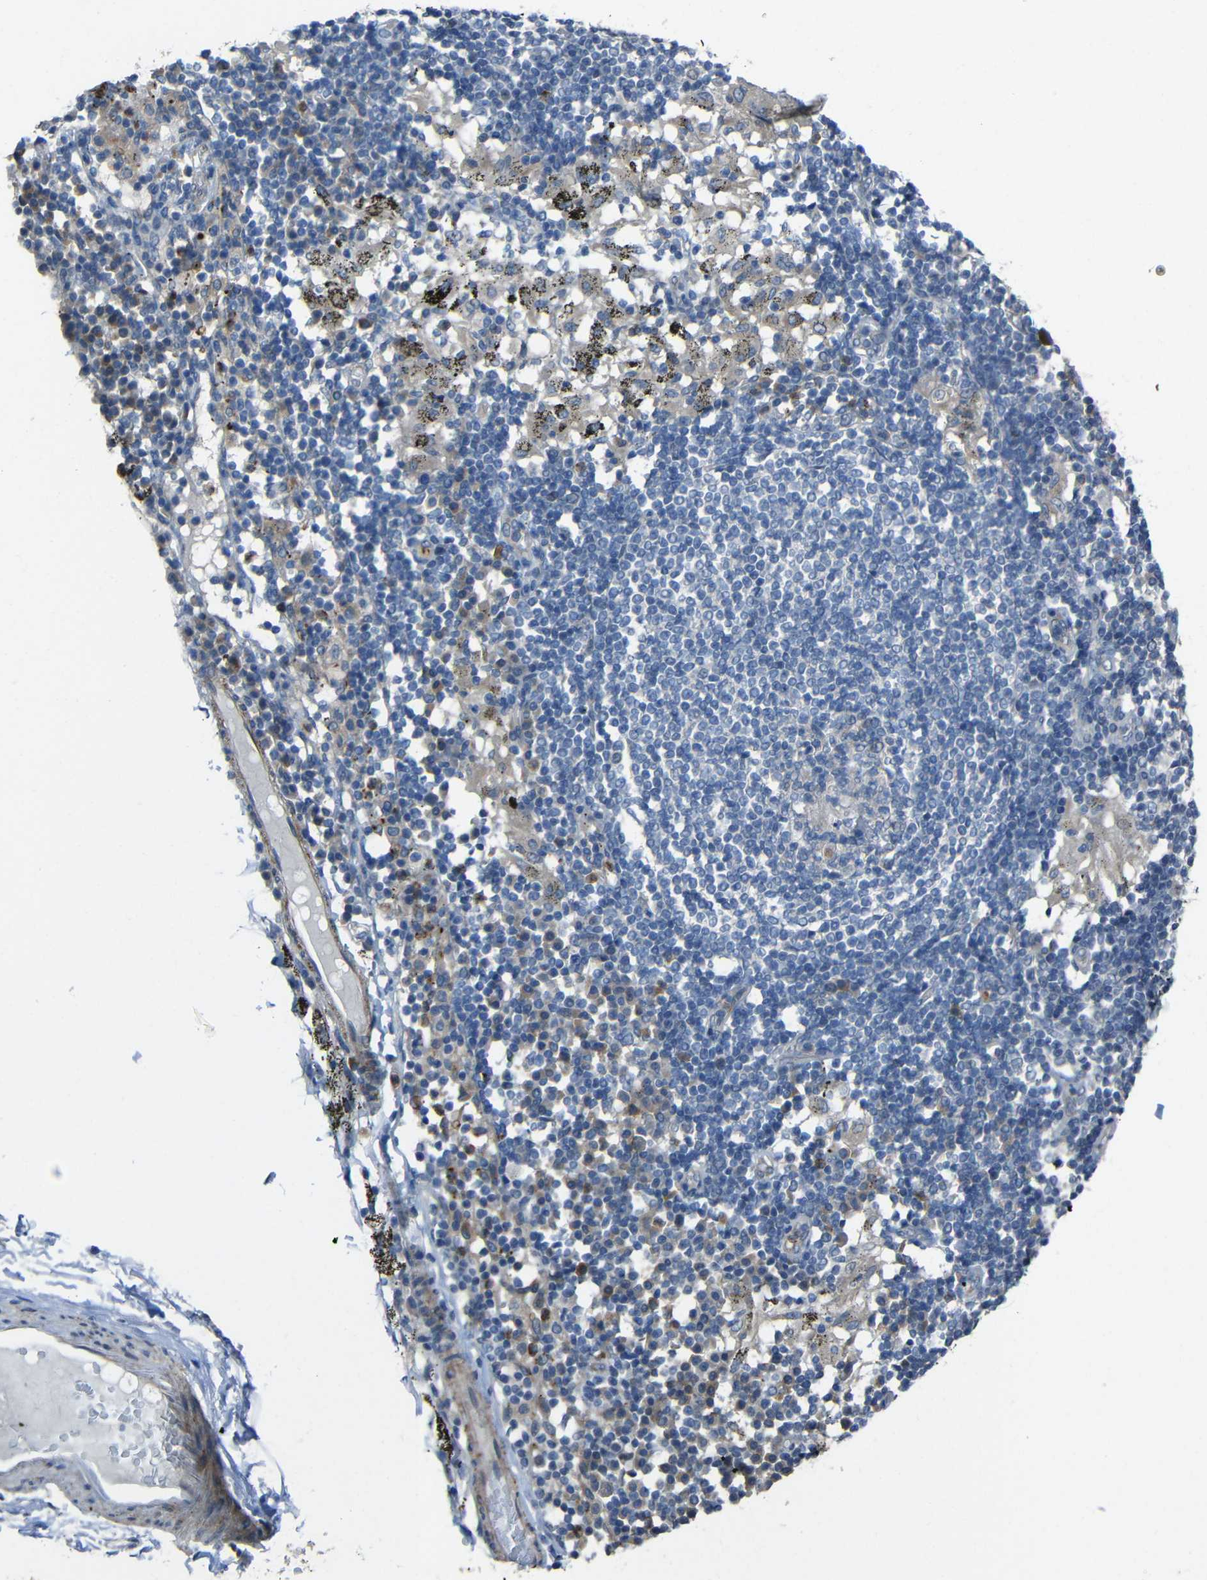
{"staining": {"intensity": "negative", "quantity": "none", "location": "none"}, "tissue": "adipose tissue", "cell_type": "Adipocytes", "image_type": "normal", "snomed": [{"axis": "morphology", "description": "Normal tissue, NOS"}, {"axis": "topography", "description": "Cartilage tissue"}, {"axis": "topography", "description": "Bronchus"}], "caption": "This is an IHC micrograph of unremarkable human adipose tissue. There is no positivity in adipocytes.", "gene": "STBD1", "patient": {"sex": "female", "age": 73}}